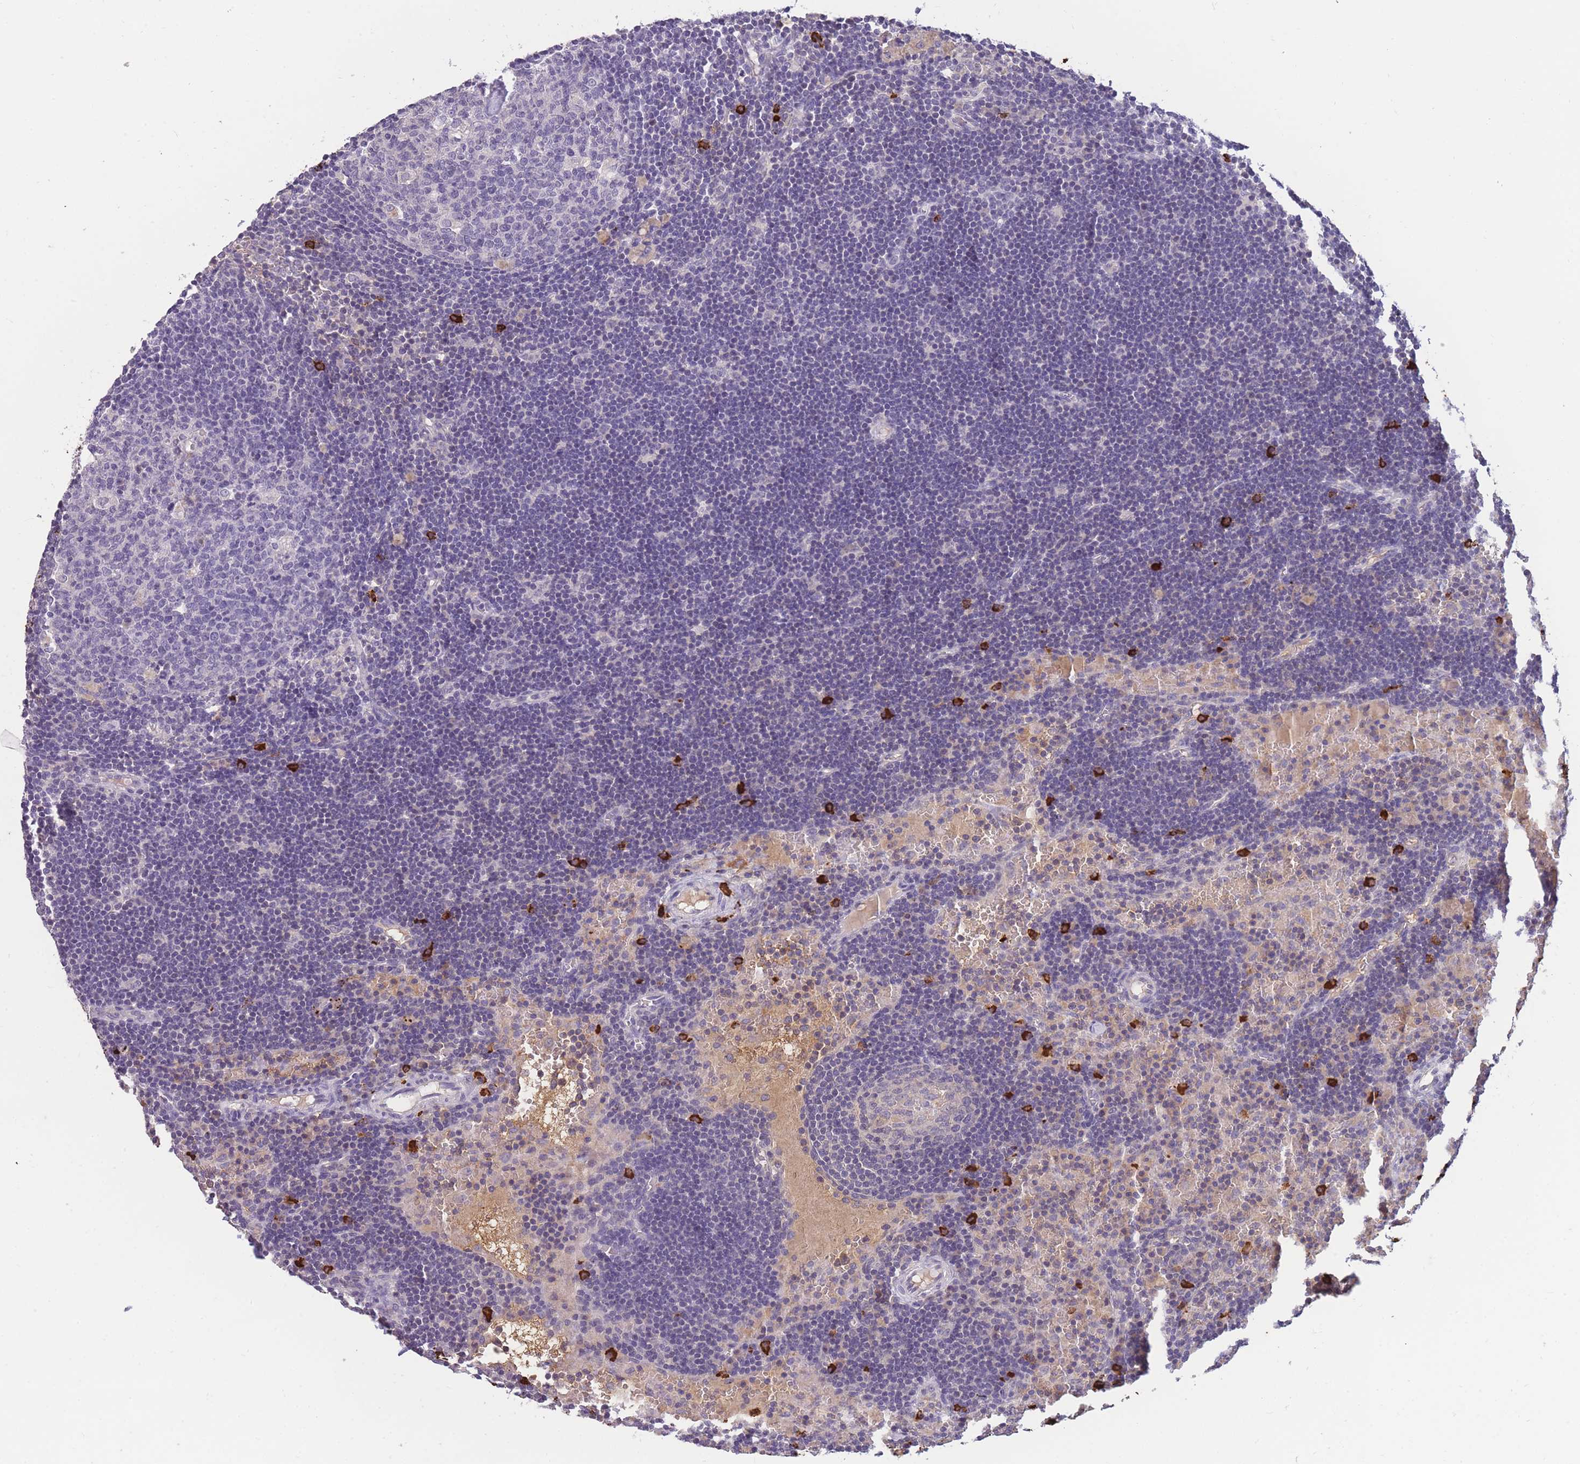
{"staining": {"intensity": "negative", "quantity": "none", "location": "none"}, "tissue": "lymph node", "cell_type": "Germinal center cells", "image_type": "normal", "snomed": [{"axis": "morphology", "description": "Normal tissue, NOS"}, {"axis": "topography", "description": "Lymph node"}], "caption": "DAB immunohistochemical staining of normal lymph node shows no significant staining in germinal center cells.", "gene": "TPSD1", "patient": {"sex": "male", "age": 62}}